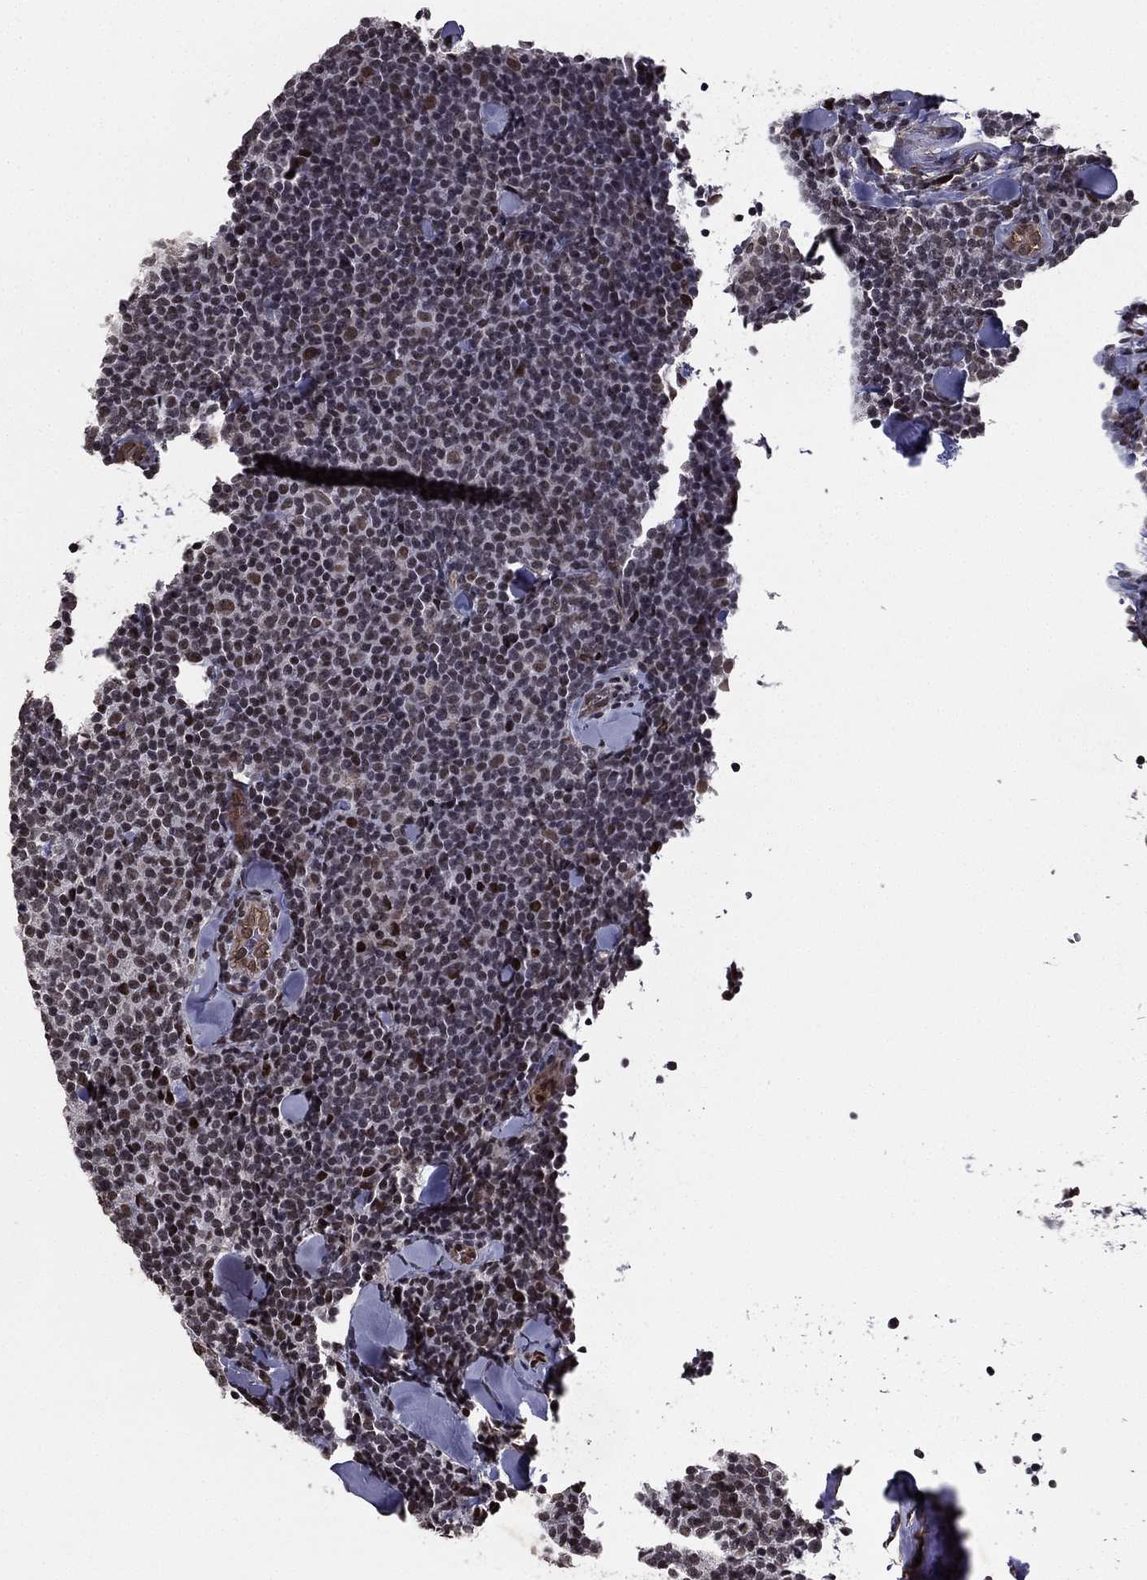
{"staining": {"intensity": "moderate", "quantity": "<25%", "location": "cytoplasmic/membranous"}, "tissue": "lymphoma", "cell_type": "Tumor cells", "image_type": "cancer", "snomed": [{"axis": "morphology", "description": "Malignant lymphoma, non-Hodgkin's type, Low grade"}, {"axis": "topography", "description": "Lymph node"}], "caption": "IHC staining of lymphoma, which exhibits low levels of moderate cytoplasmic/membranous staining in about <25% of tumor cells indicating moderate cytoplasmic/membranous protein staining. The staining was performed using DAB (3,3'-diaminobenzidine) (brown) for protein detection and nuclei were counterstained in hematoxylin (blue).", "gene": "RARB", "patient": {"sex": "female", "age": 56}}